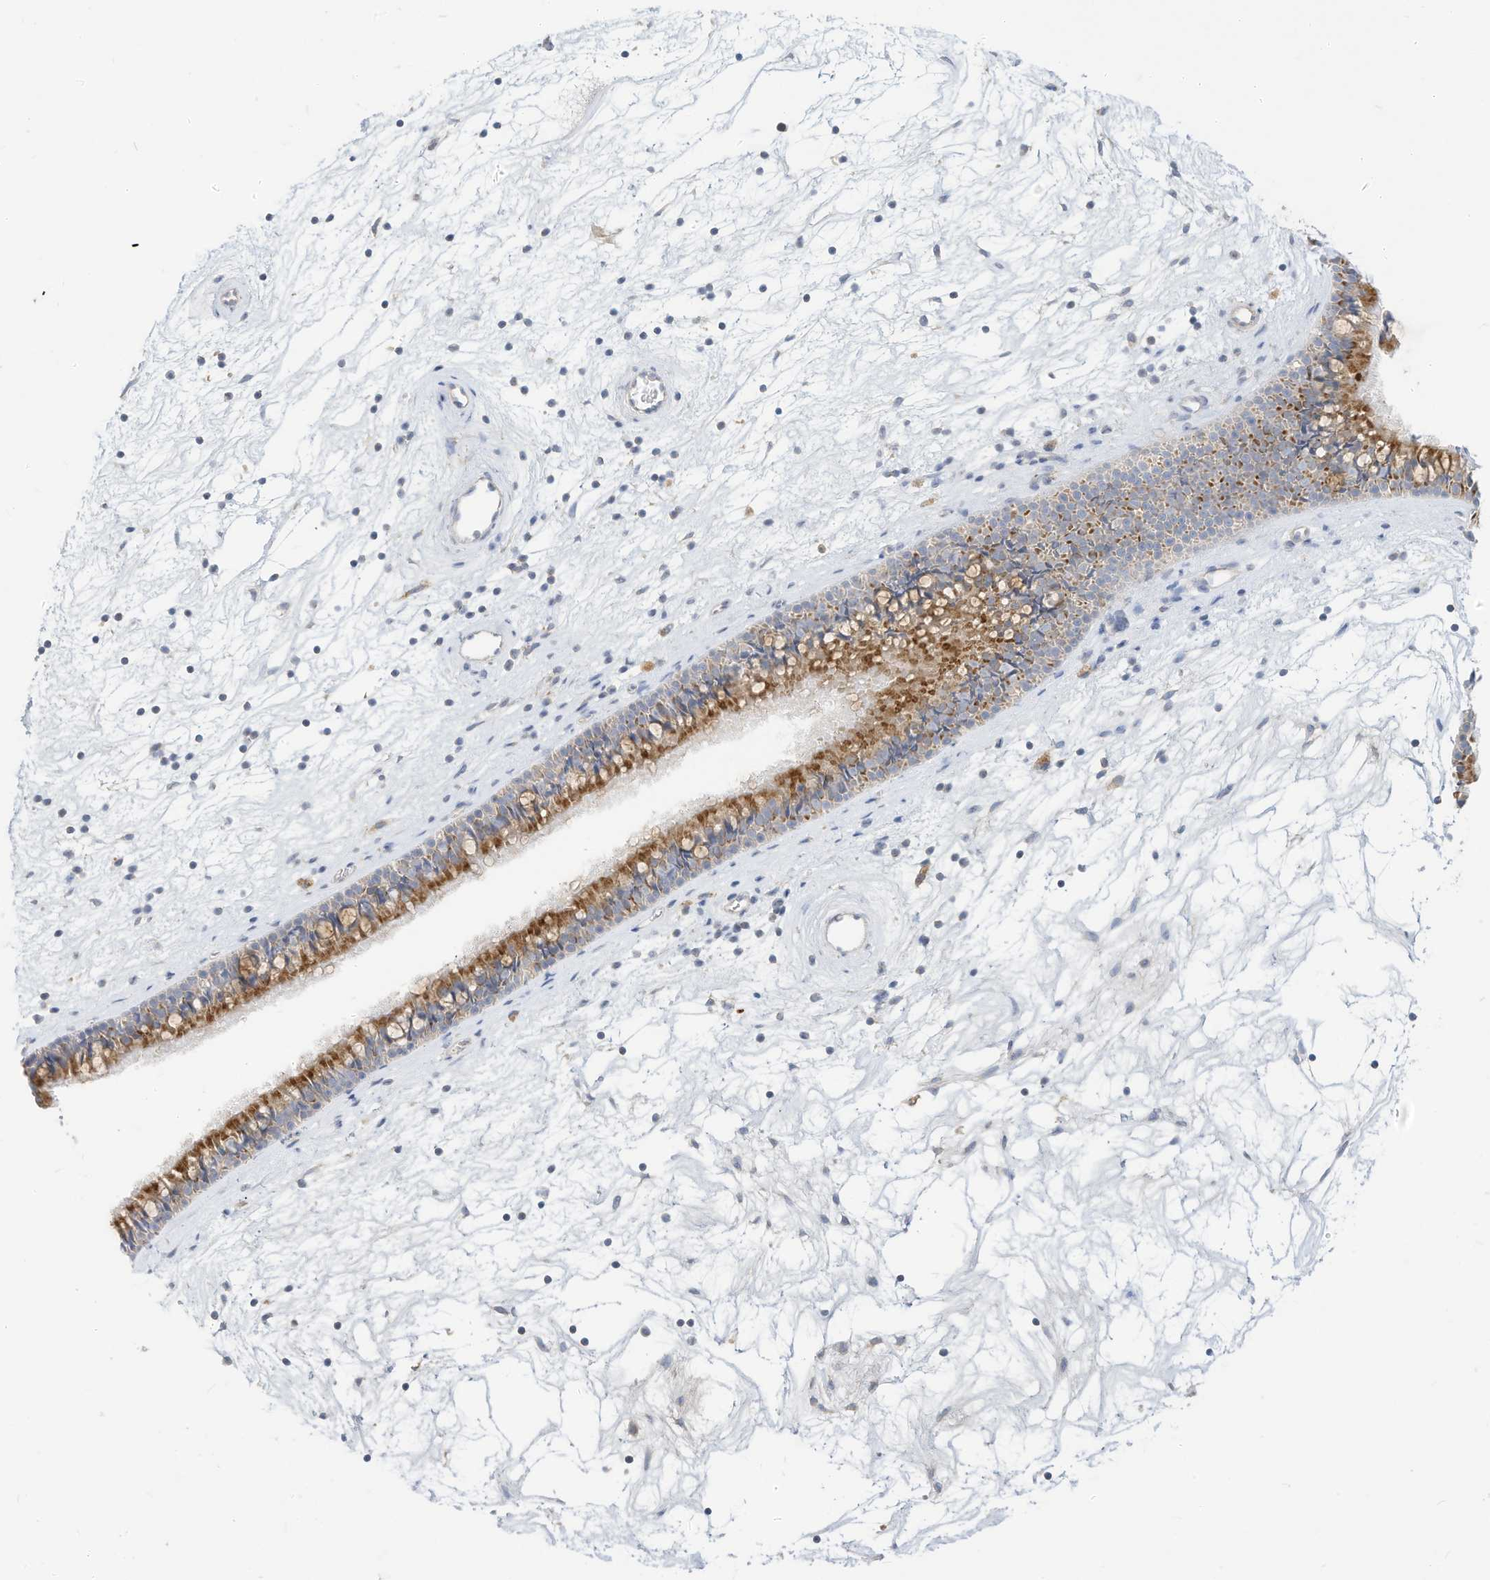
{"staining": {"intensity": "moderate", "quantity": "25%-75%", "location": "cytoplasmic/membranous"}, "tissue": "nasopharynx", "cell_type": "Respiratory epithelial cells", "image_type": "normal", "snomed": [{"axis": "morphology", "description": "Normal tissue, NOS"}, {"axis": "topography", "description": "Nasopharynx"}], "caption": "Nasopharynx stained for a protein (brown) shows moderate cytoplasmic/membranous positive staining in approximately 25%-75% of respiratory epithelial cells.", "gene": "RHOH", "patient": {"sex": "male", "age": 64}}